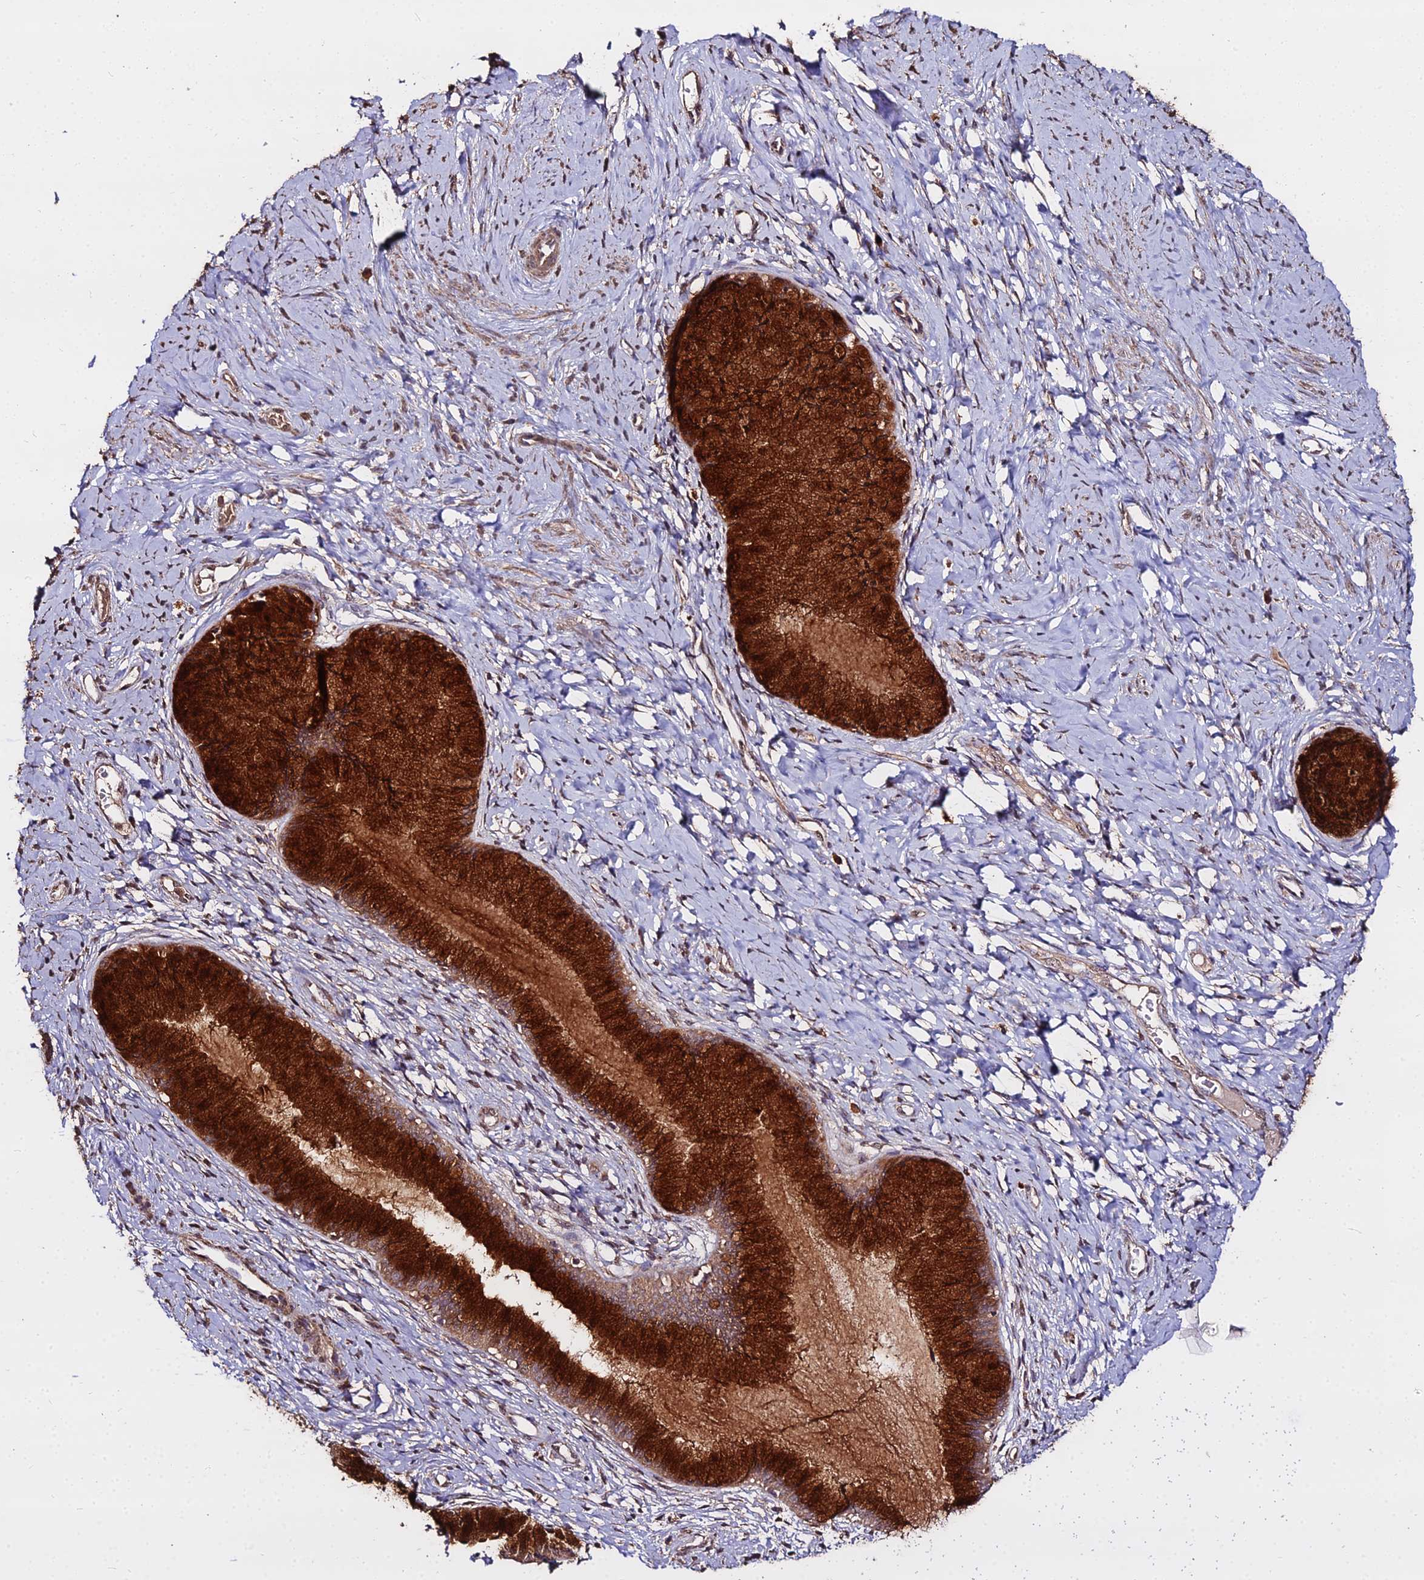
{"staining": {"intensity": "strong", "quantity": ">75%", "location": "cytoplasmic/membranous"}, "tissue": "cervix", "cell_type": "Glandular cells", "image_type": "normal", "snomed": [{"axis": "morphology", "description": "Normal tissue, NOS"}, {"axis": "topography", "description": "Cervix"}], "caption": "A histopathology image of cervix stained for a protein shows strong cytoplasmic/membranous brown staining in glandular cells. The protein of interest is stained brown, and the nuclei are stained in blue (DAB (3,3'-diaminobenzidine) IHC with brightfield microscopy, high magnification).", "gene": "METTL13", "patient": {"sex": "female", "age": 42}}